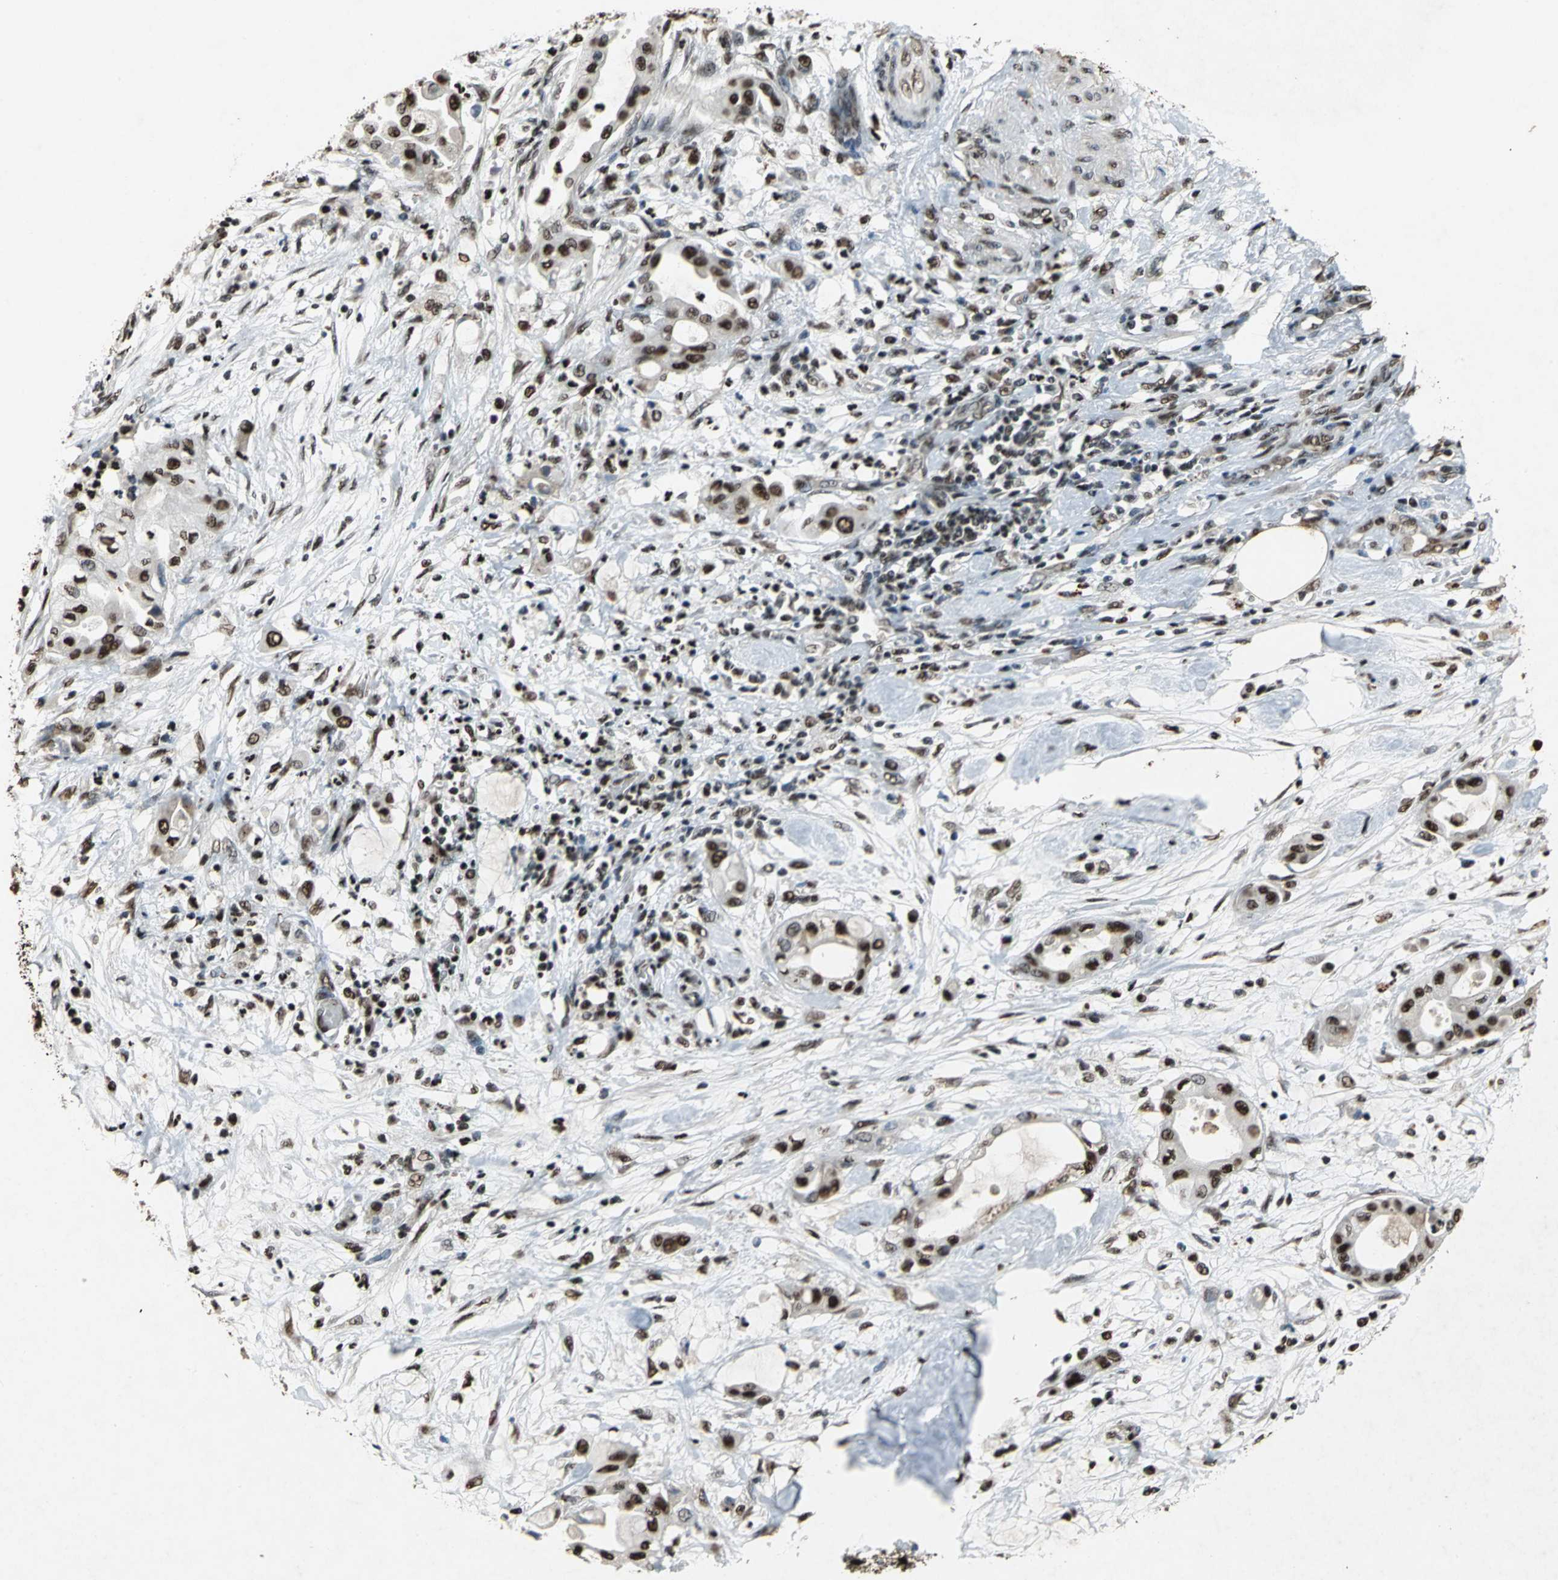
{"staining": {"intensity": "strong", "quantity": ">75%", "location": "nuclear"}, "tissue": "pancreatic cancer", "cell_type": "Tumor cells", "image_type": "cancer", "snomed": [{"axis": "morphology", "description": "Adenocarcinoma, NOS"}, {"axis": "morphology", "description": "Adenocarcinoma, metastatic, NOS"}, {"axis": "topography", "description": "Lymph node"}, {"axis": "topography", "description": "Pancreas"}, {"axis": "topography", "description": "Duodenum"}], "caption": "IHC (DAB (3,3'-diaminobenzidine)) staining of human pancreatic cancer (metastatic adenocarcinoma) reveals strong nuclear protein staining in about >75% of tumor cells.", "gene": "ANP32A", "patient": {"sex": "female", "age": 64}}